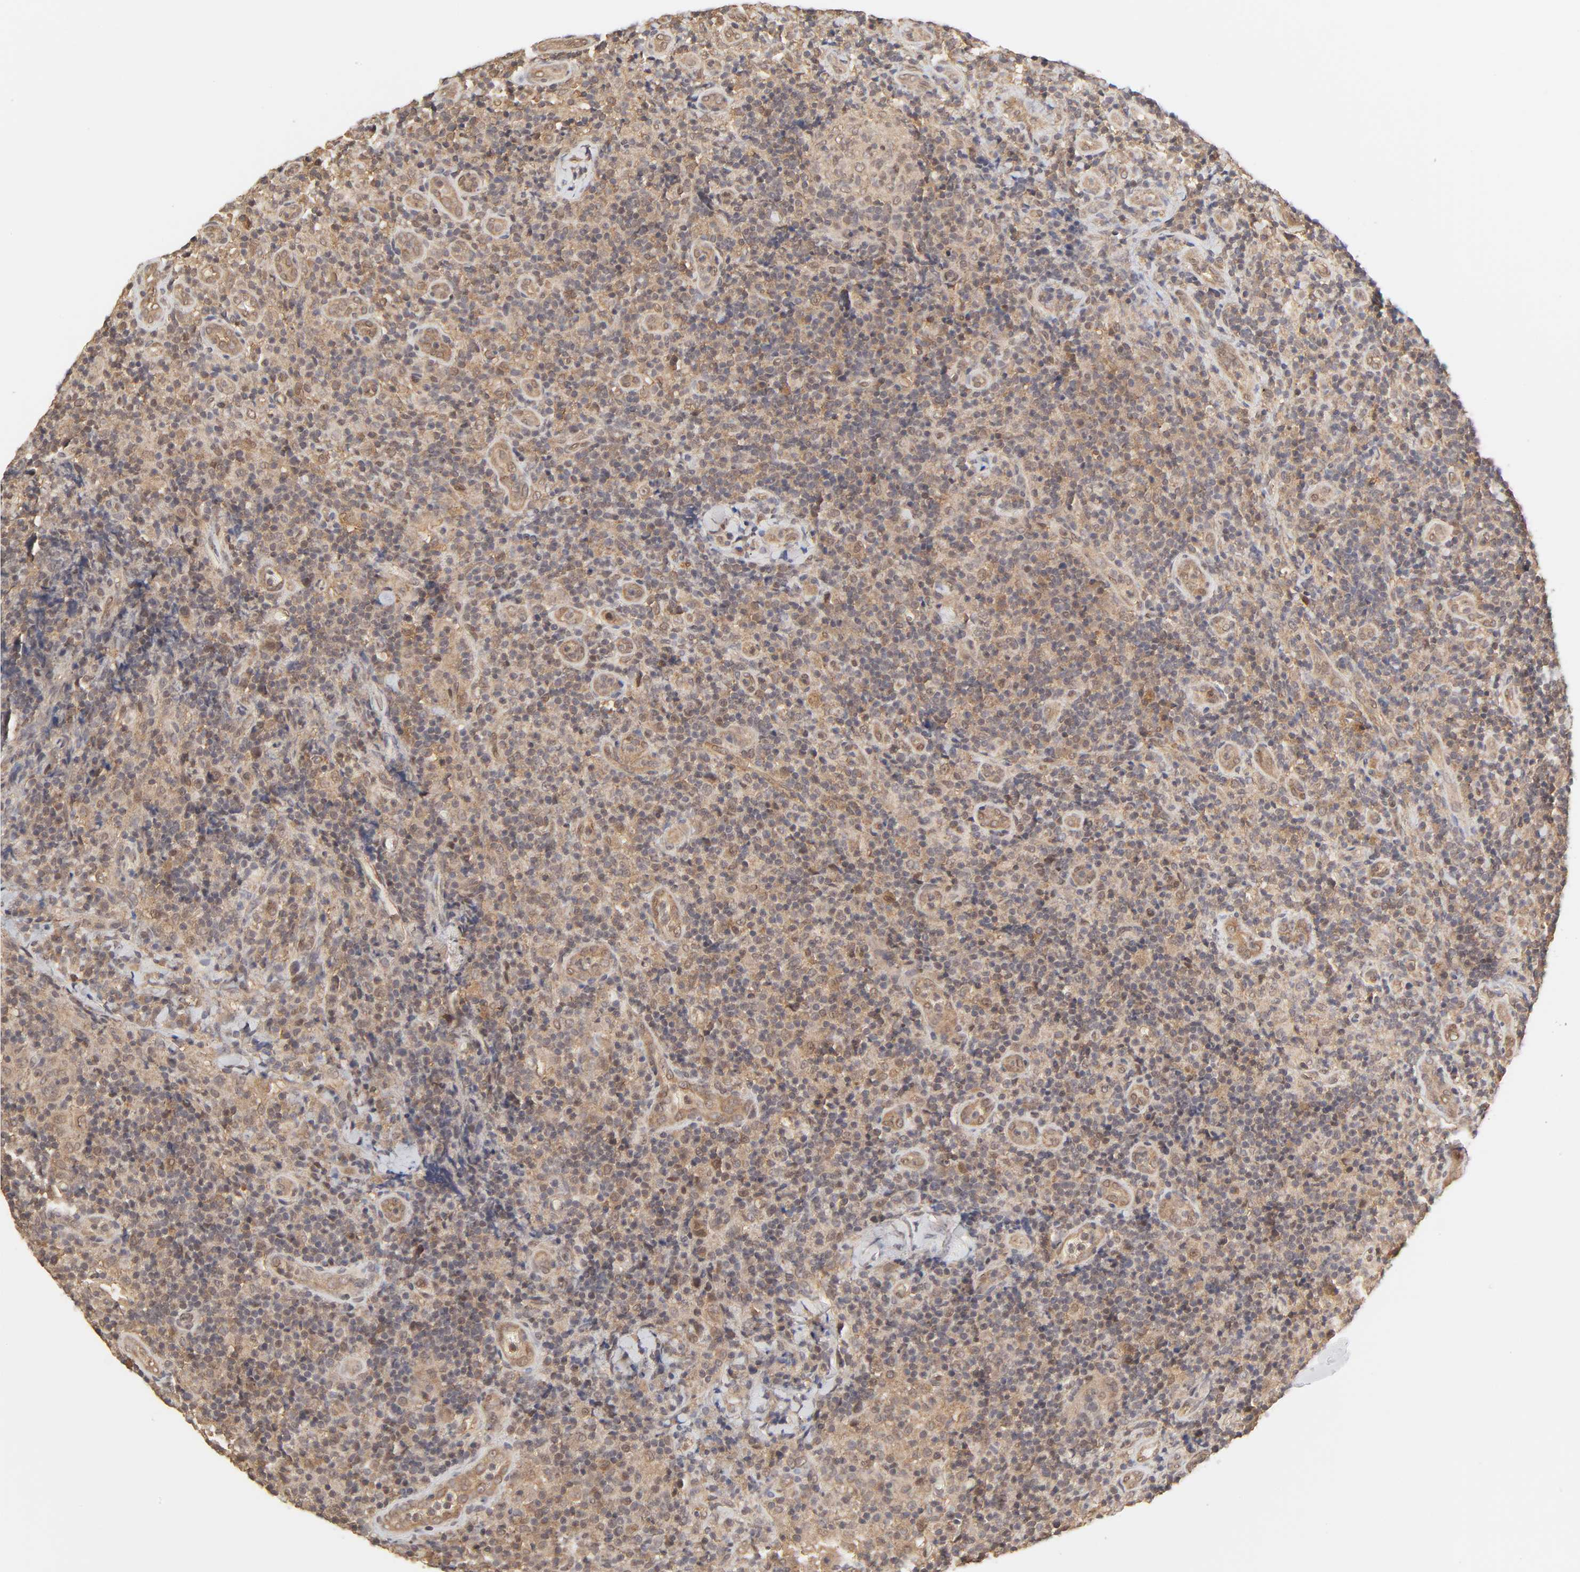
{"staining": {"intensity": "moderate", "quantity": ">75%", "location": "cytoplasmic/membranous"}, "tissue": "lymph node", "cell_type": "Germinal center cells", "image_type": "normal", "snomed": [{"axis": "morphology", "description": "Normal tissue, NOS"}, {"axis": "morphology", "description": "Inflammation, NOS"}, {"axis": "topography", "description": "Lymph node"}], "caption": "Brown immunohistochemical staining in normal human lymph node exhibits moderate cytoplasmic/membranous expression in about >75% of germinal center cells. The staining was performed using DAB, with brown indicating positive protein expression. Nuclei are stained blue with hematoxylin.", "gene": "MAPK1", "patient": {"sex": "male", "age": 46}}